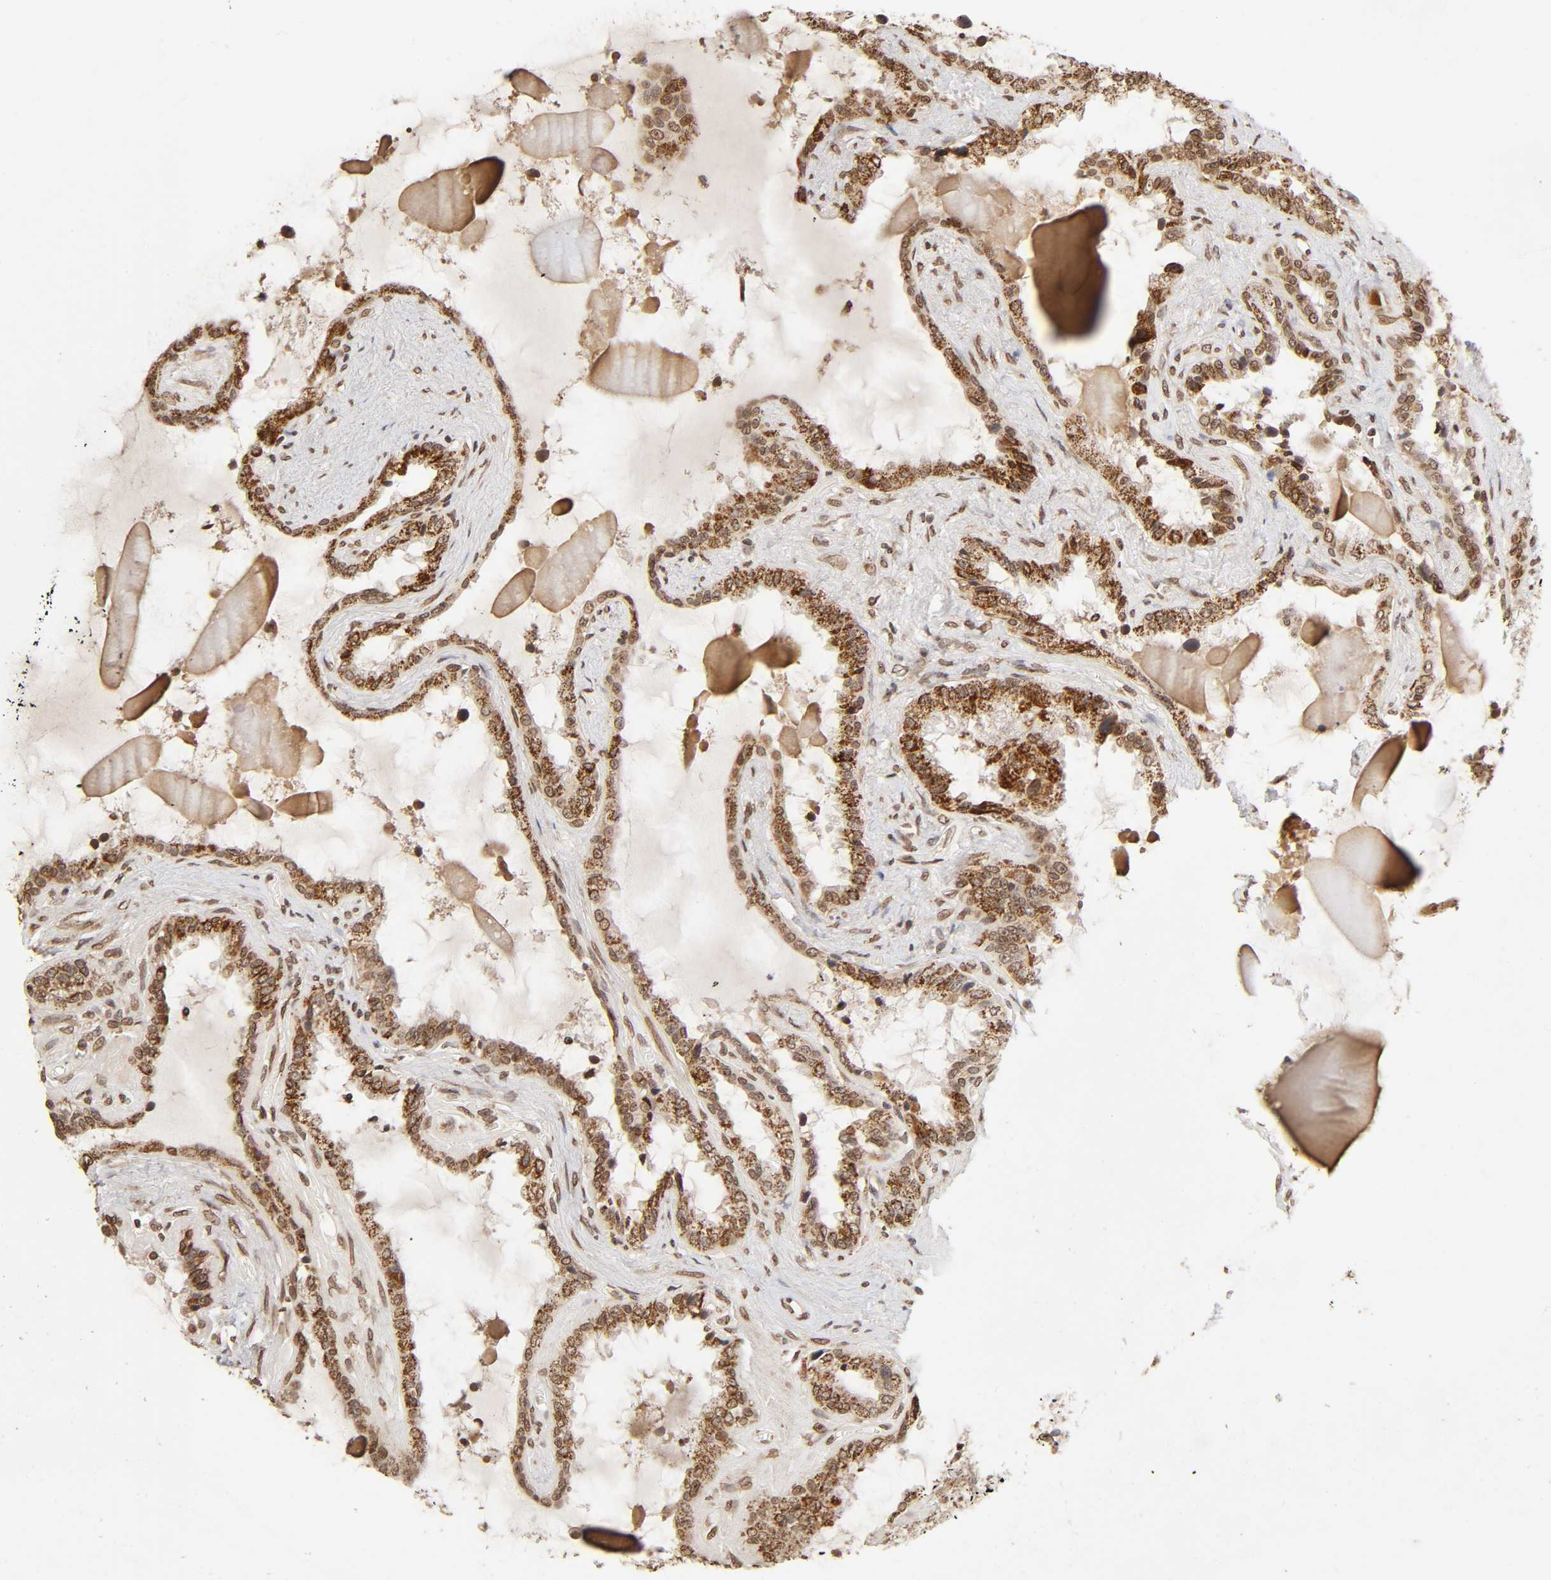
{"staining": {"intensity": "moderate", "quantity": ">75%", "location": "cytoplasmic/membranous,nuclear"}, "tissue": "seminal vesicle", "cell_type": "Glandular cells", "image_type": "normal", "snomed": [{"axis": "morphology", "description": "Normal tissue, NOS"}, {"axis": "morphology", "description": "Inflammation, NOS"}, {"axis": "topography", "description": "Urinary bladder"}, {"axis": "topography", "description": "Prostate"}, {"axis": "topography", "description": "Seminal veicle"}], "caption": "Glandular cells exhibit medium levels of moderate cytoplasmic/membranous,nuclear staining in approximately >75% of cells in normal seminal vesicle.", "gene": "MLLT6", "patient": {"sex": "male", "age": 82}}